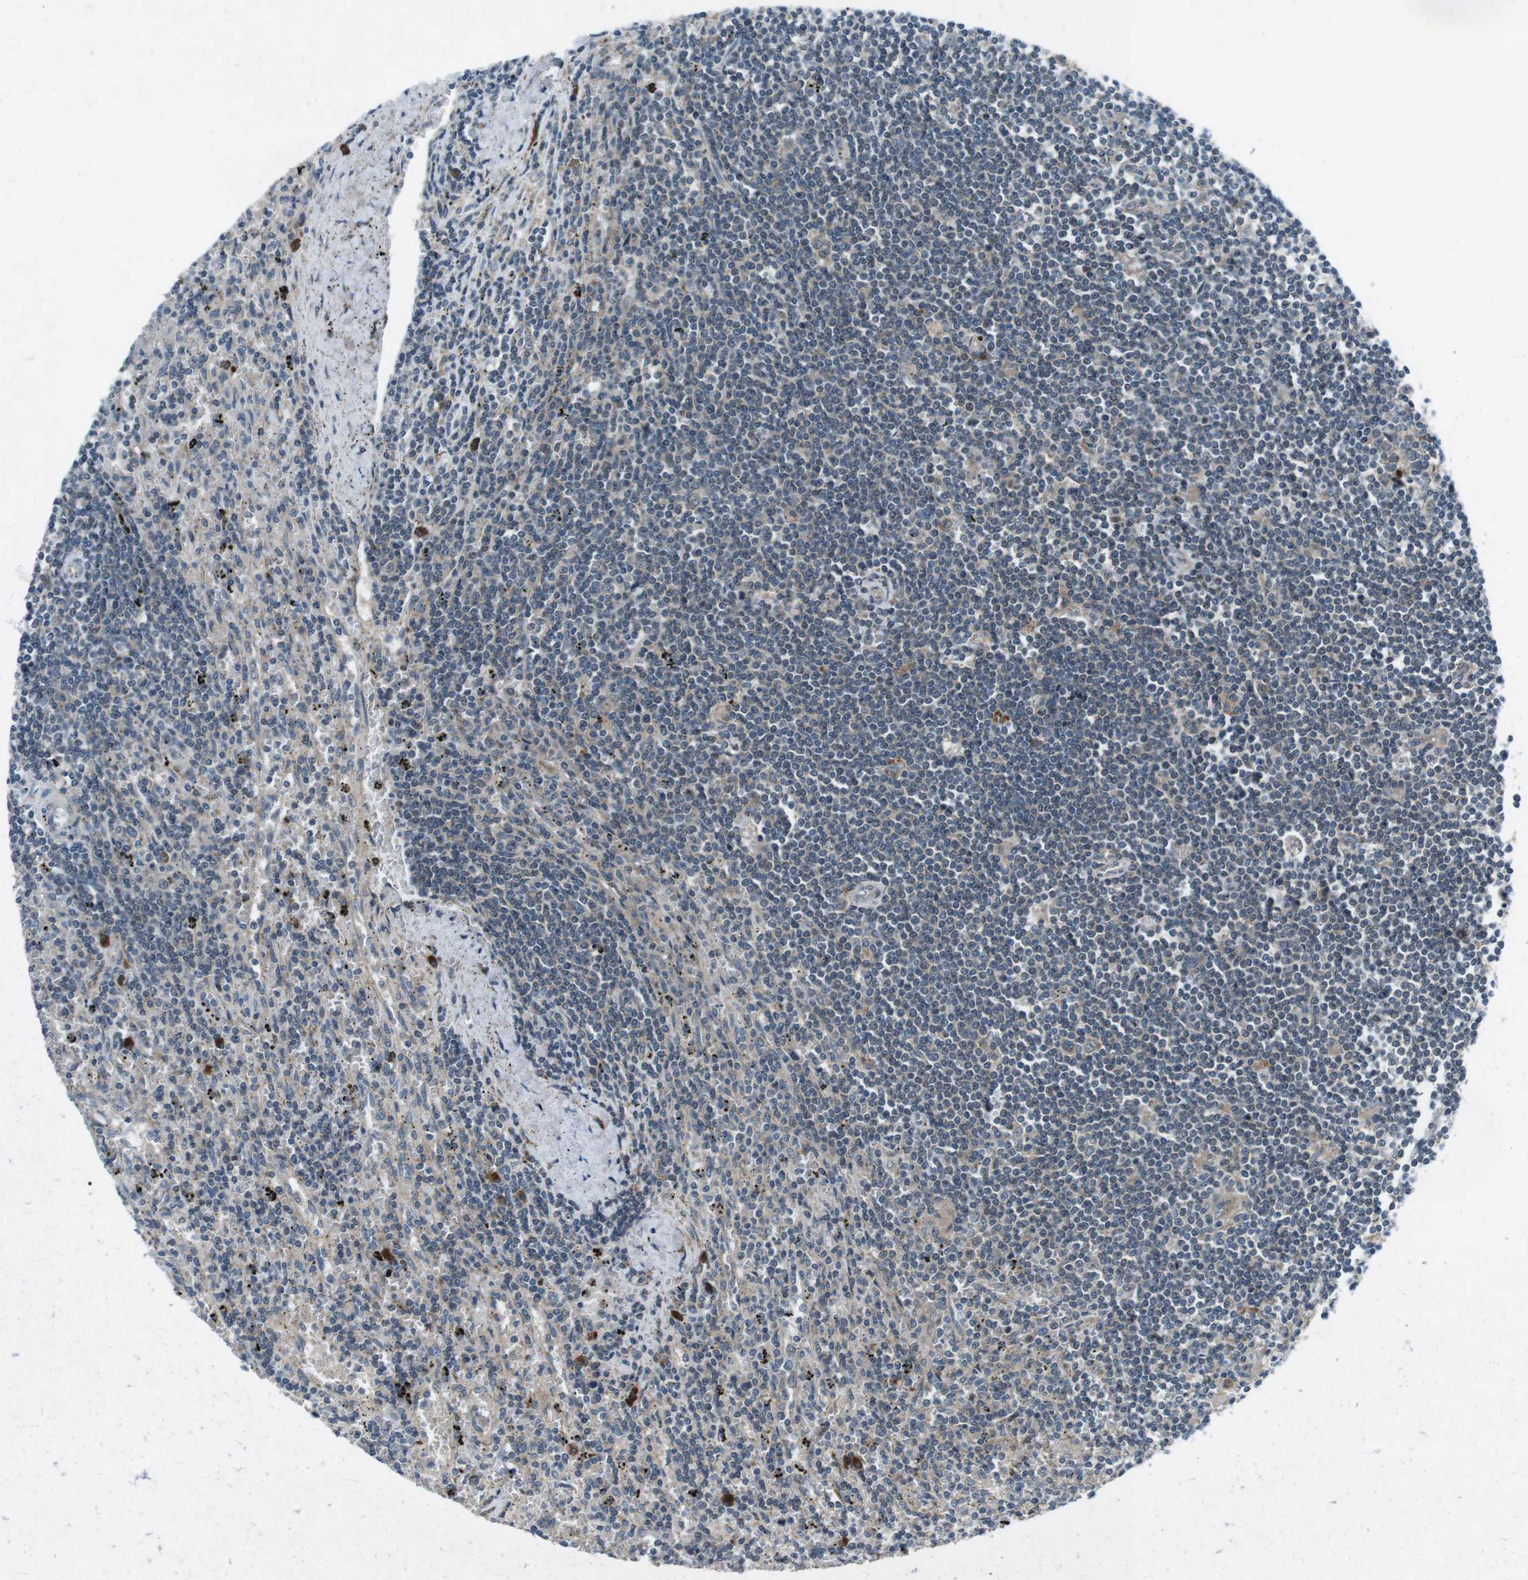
{"staining": {"intensity": "negative", "quantity": "none", "location": "none"}, "tissue": "lymphoma", "cell_type": "Tumor cells", "image_type": "cancer", "snomed": [{"axis": "morphology", "description": "Malignant lymphoma, non-Hodgkin's type, Low grade"}, {"axis": "topography", "description": "Spleen"}], "caption": "Protein analysis of lymphoma reveals no significant expression in tumor cells.", "gene": "CDK16", "patient": {"sex": "male", "age": 76}}